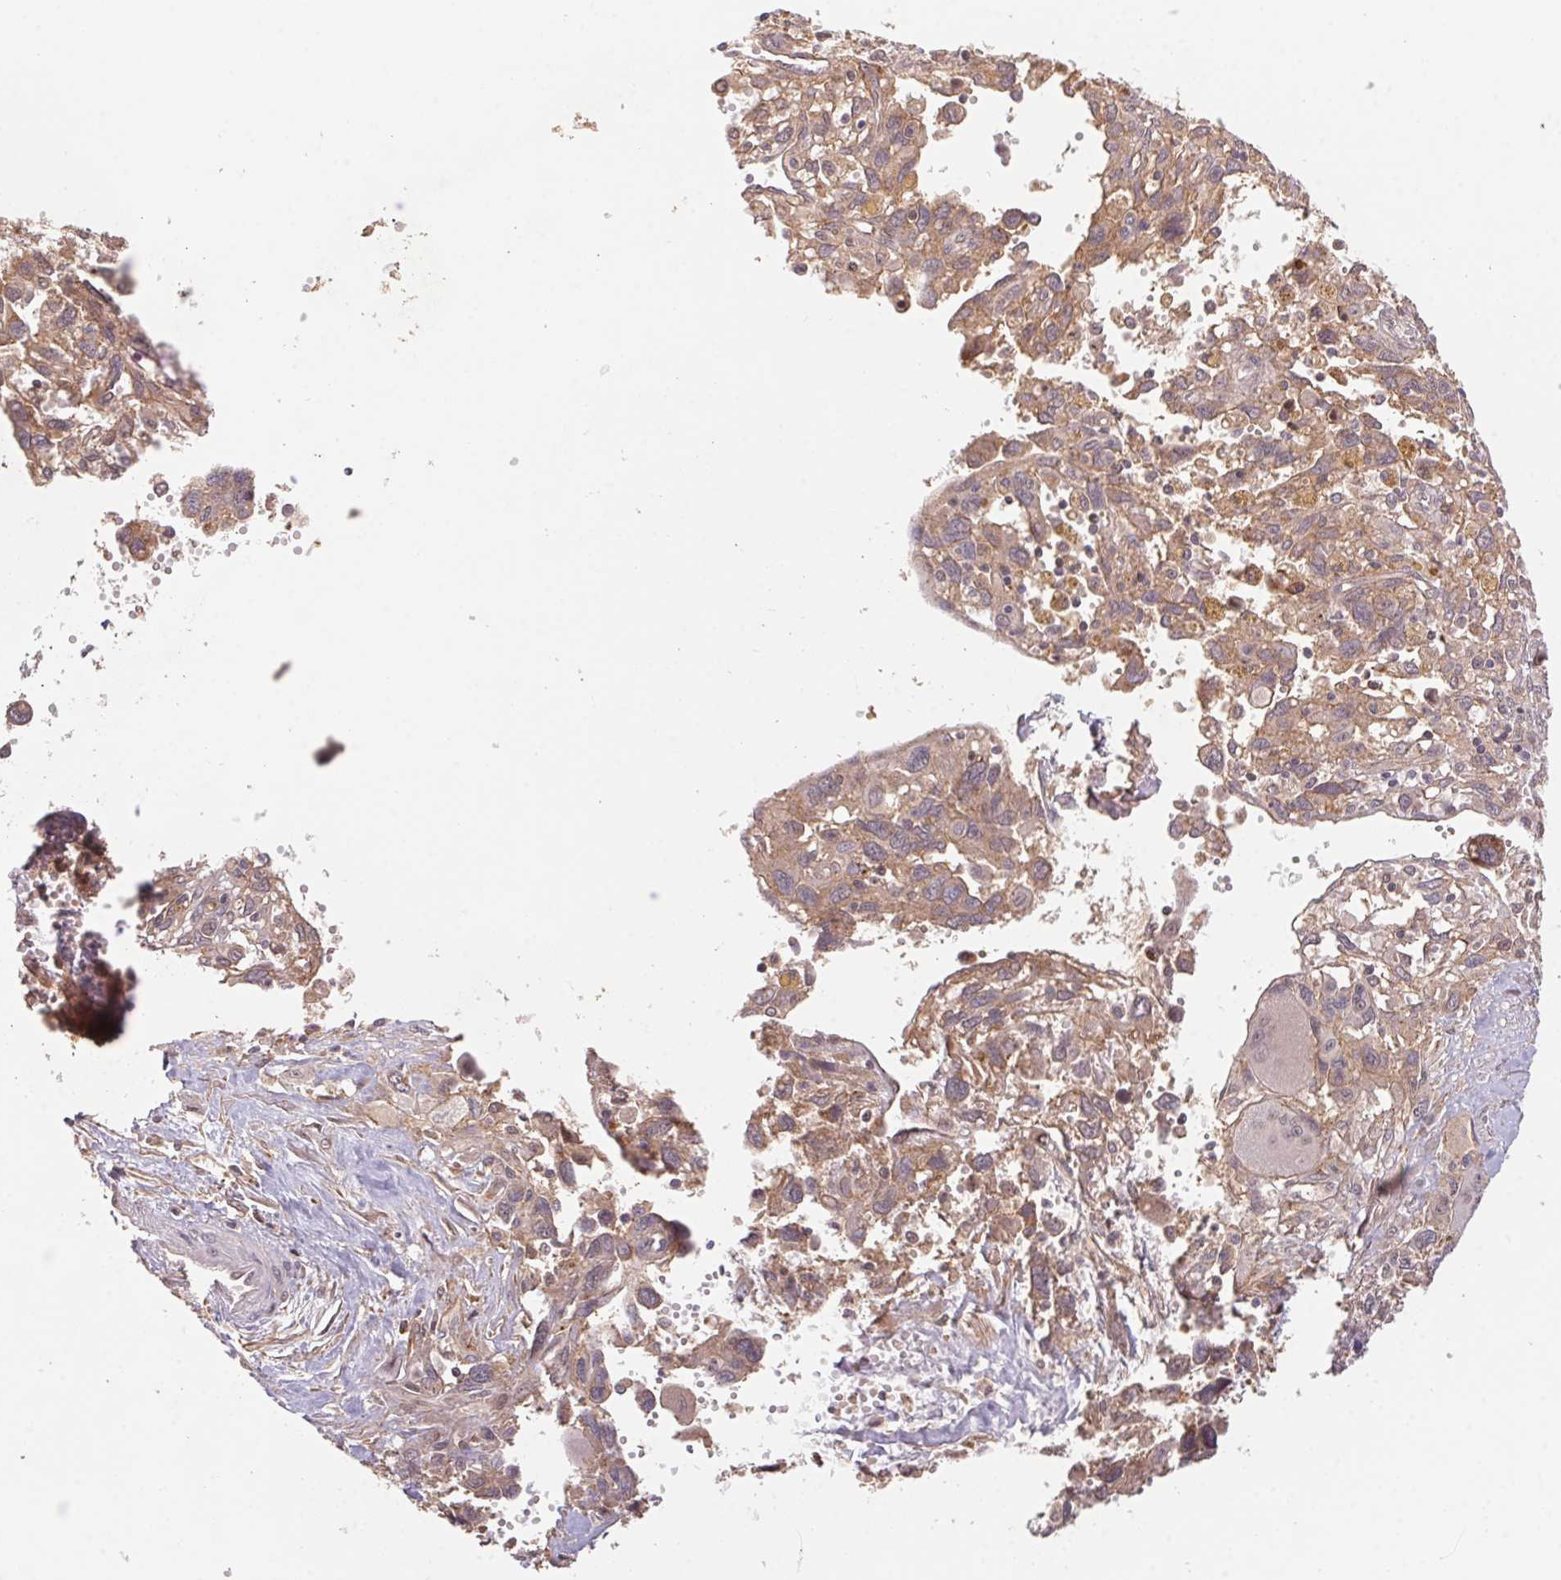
{"staining": {"intensity": "weak", "quantity": ">75%", "location": "cytoplasmic/membranous"}, "tissue": "pancreatic cancer", "cell_type": "Tumor cells", "image_type": "cancer", "snomed": [{"axis": "morphology", "description": "Adenocarcinoma, NOS"}, {"axis": "topography", "description": "Pancreas"}], "caption": "Immunohistochemistry histopathology image of human pancreatic cancer stained for a protein (brown), which exhibits low levels of weak cytoplasmic/membranous positivity in about >75% of tumor cells.", "gene": "SLC52A2", "patient": {"sex": "female", "age": 47}}